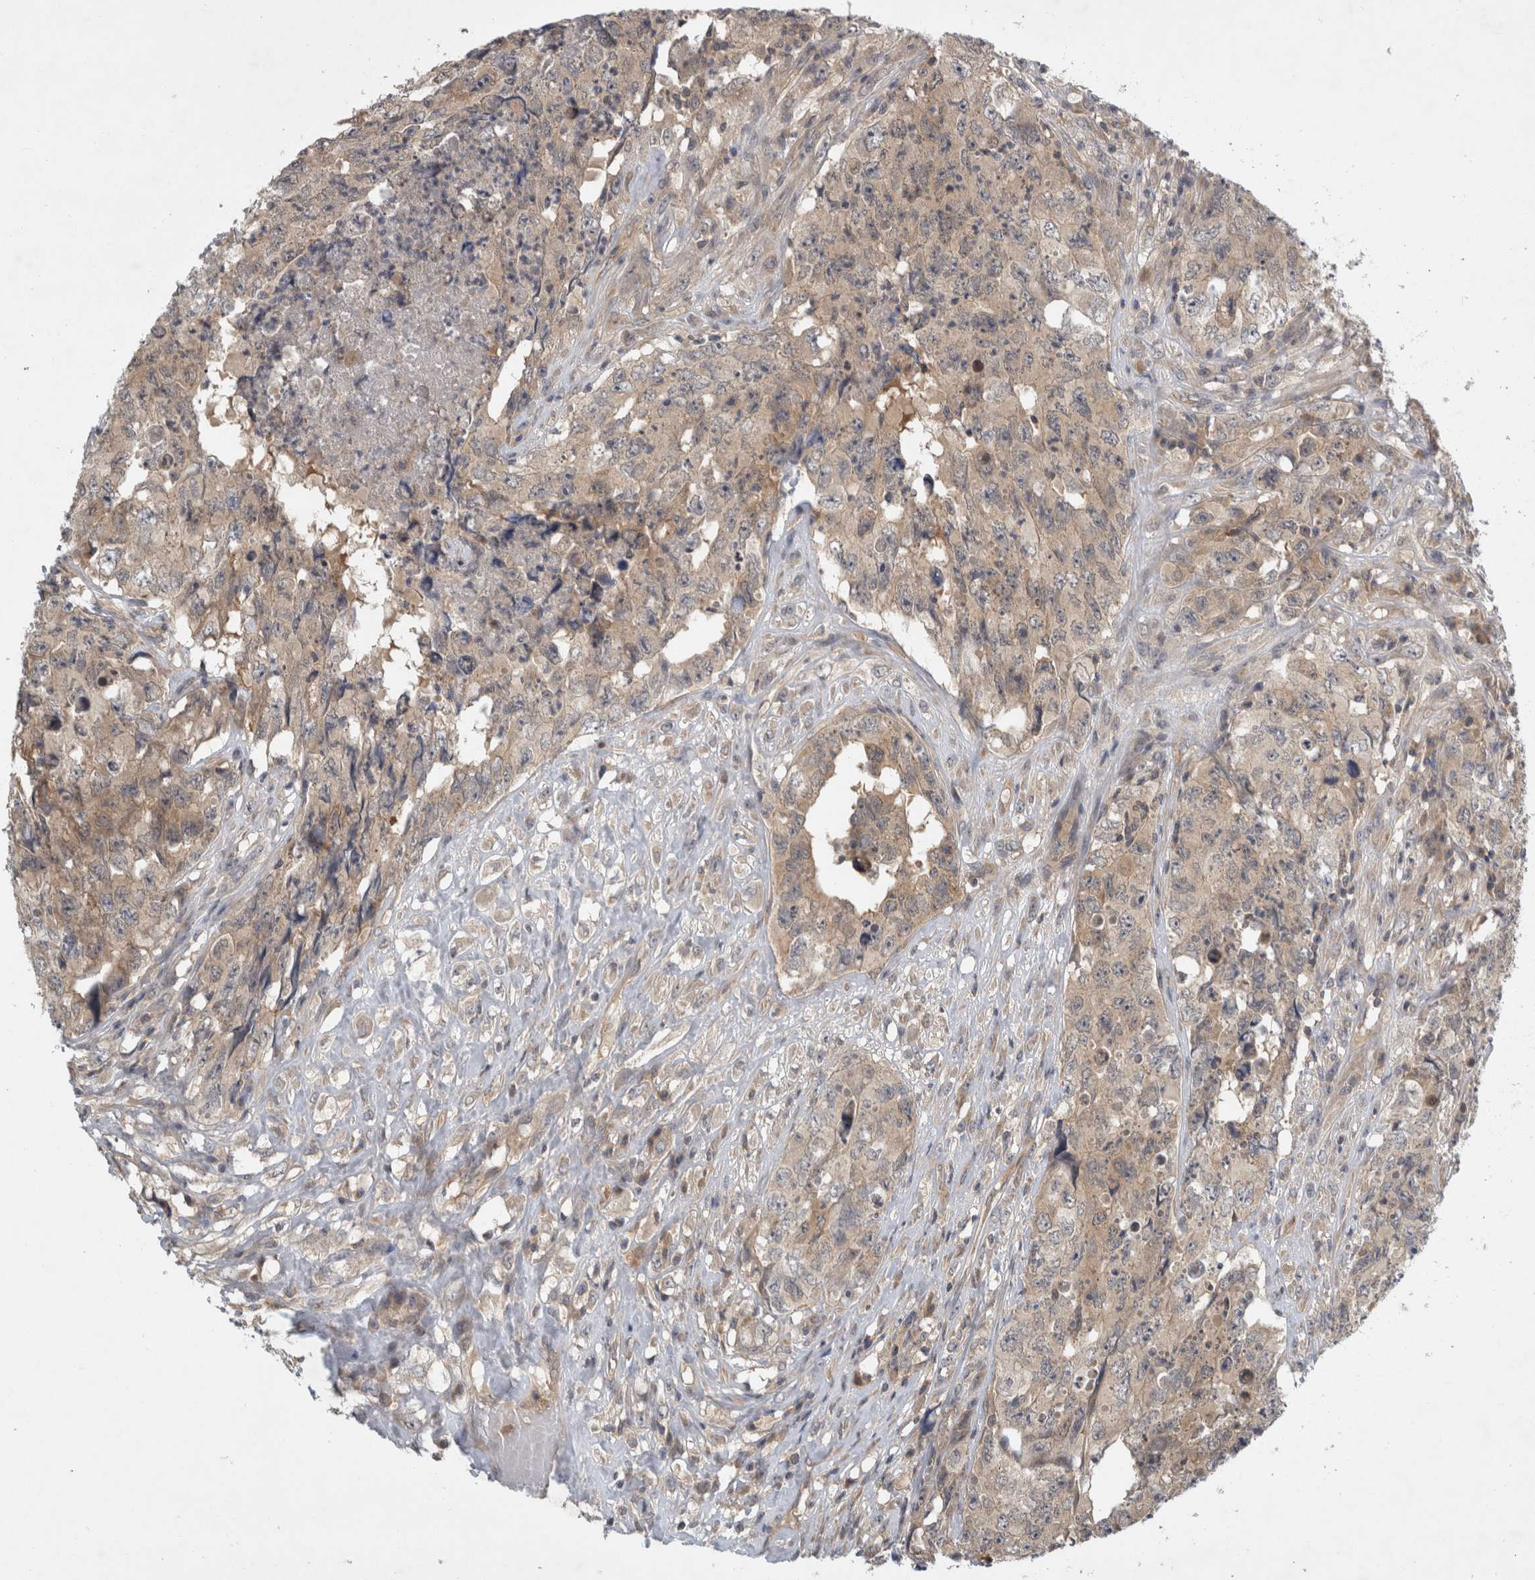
{"staining": {"intensity": "weak", "quantity": ">75%", "location": "cytoplasmic/membranous"}, "tissue": "testis cancer", "cell_type": "Tumor cells", "image_type": "cancer", "snomed": [{"axis": "morphology", "description": "Carcinoma, Embryonal, NOS"}, {"axis": "topography", "description": "Testis"}], "caption": "Immunohistochemical staining of human testis cancer reveals low levels of weak cytoplasmic/membranous expression in approximately >75% of tumor cells.", "gene": "AASDHPPT", "patient": {"sex": "male", "age": 32}}